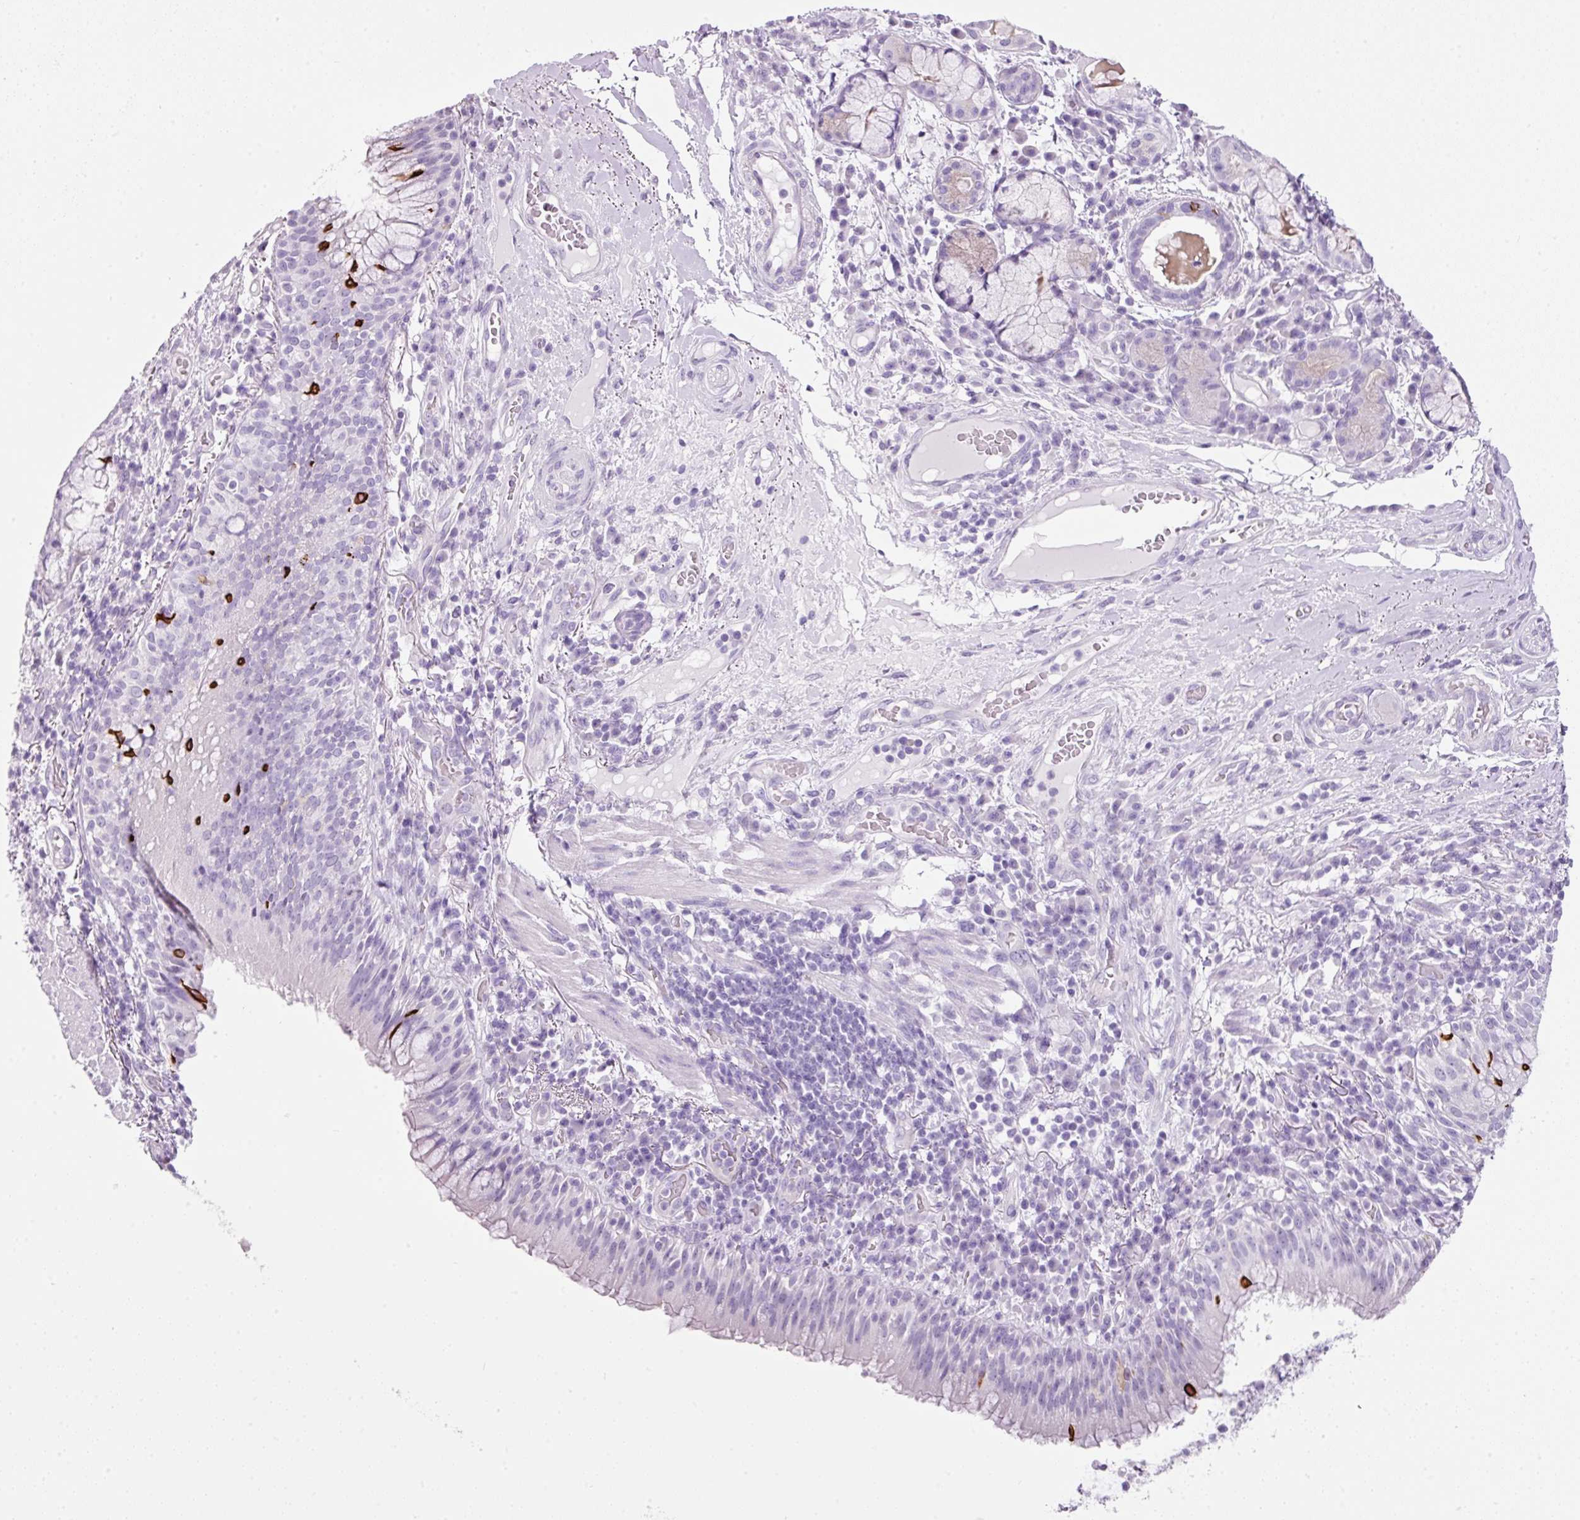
{"staining": {"intensity": "strong", "quantity": "<25%", "location": "cytoplasmic/membranous"}, "tissue": "bronchus", "cell_type": "Respiratory epithelial cells", "image_type": "normal", "snomed": [{"axis": "morphology", "description": "Normal tissue, NOS"}, {"axis": "topography", "description": "Cartilage tissue"}, {"axis": "topography", "description": "Bronchus"}], "caption": "Respiratory epithelial cells display medium levels of strong cytoplasmic/membranous positivity in about <25% of cells in unremarkable bronchus.", "gene": "BSND", "patient": {"sex": "male", "age": 56}}